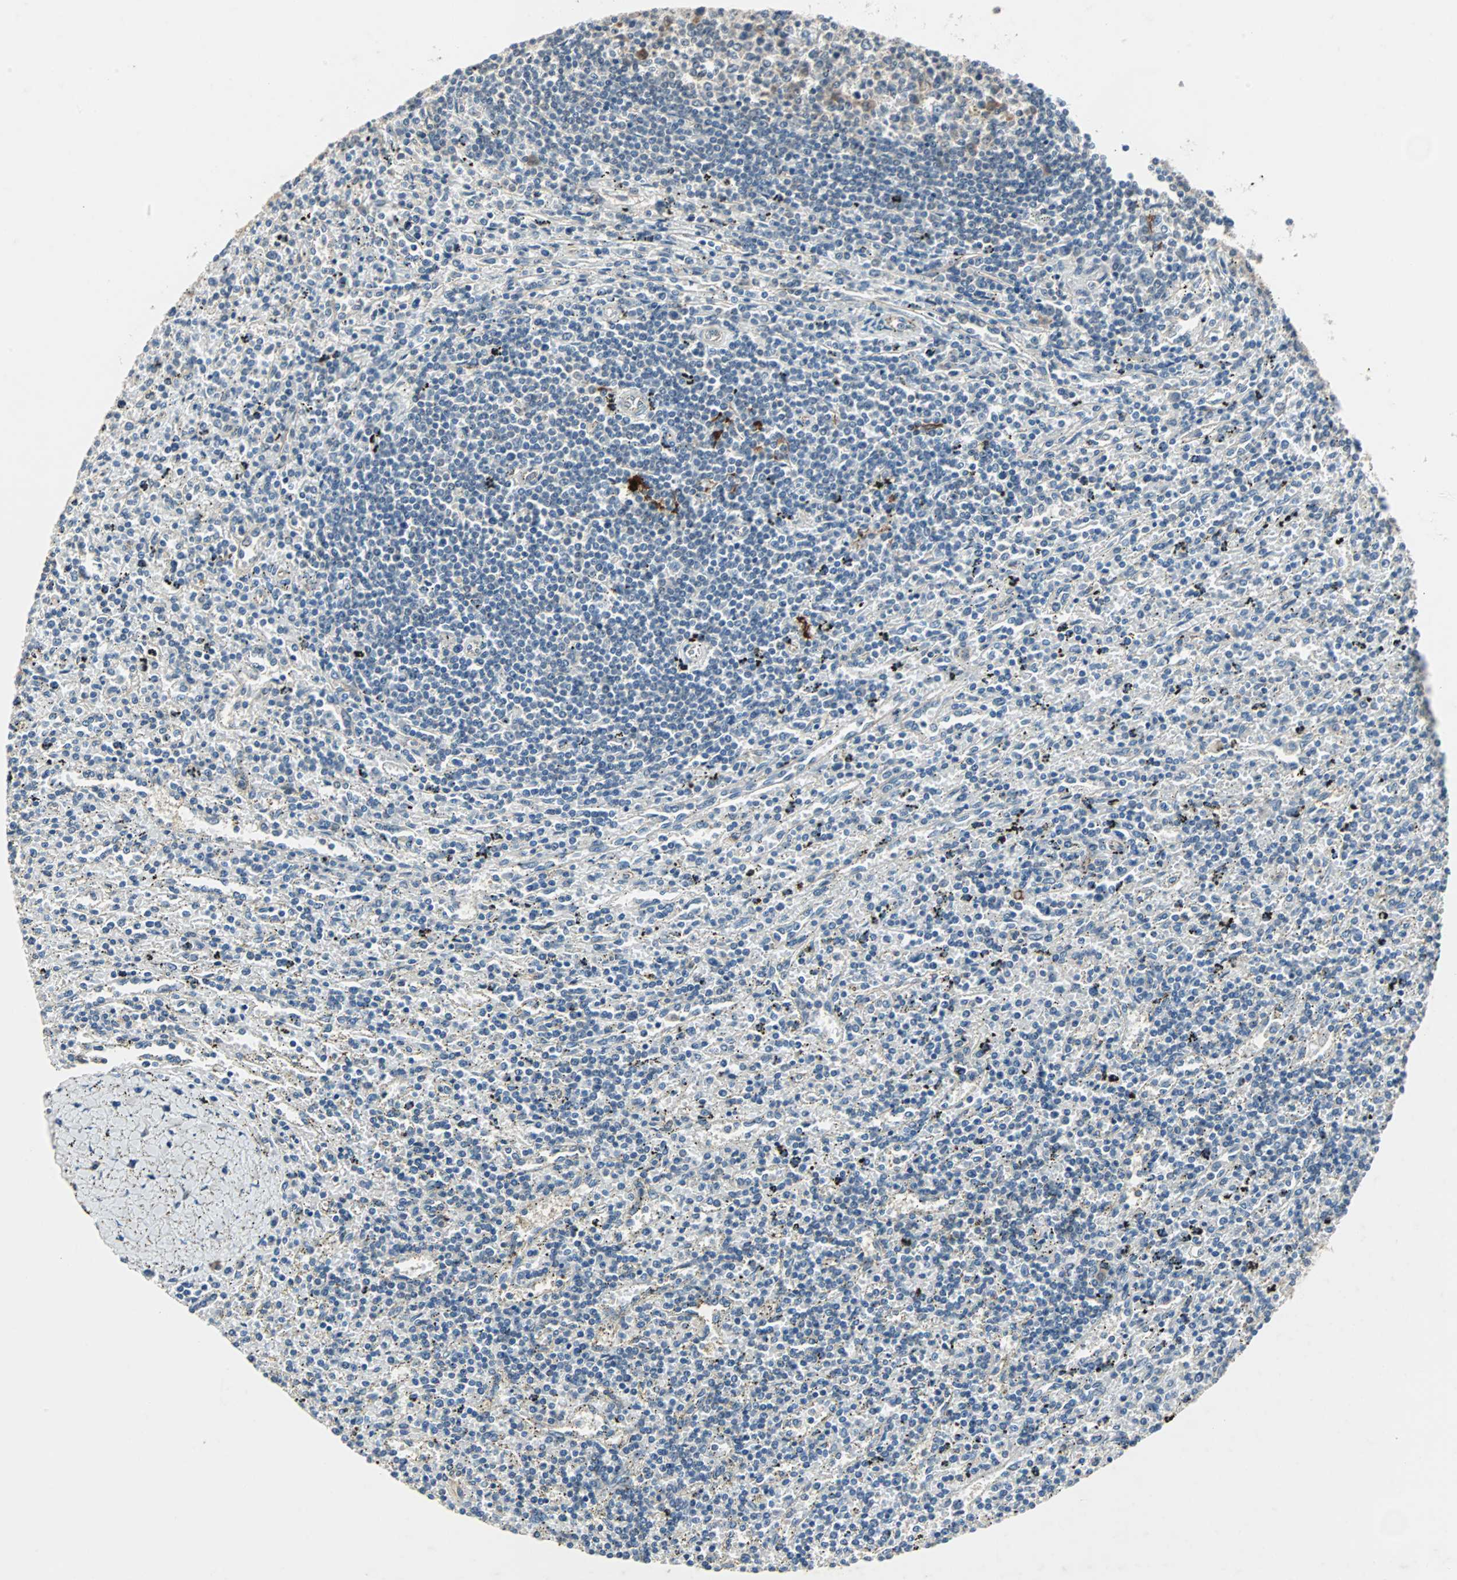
{"staining": {"intensity": "negative", "quantity": "none", "location": "none"}, "tissue": "lymphoma", "cell_type": "Tumor cells", "image_type": "cancer", "snomed": [{"axis": "morphology", "description": "Malignant lymphoma, non-Hodgkin's type, Low grade"}, {"axis": "topography", "description": "Spleen"}], "caption": "Protein analysis of lymphoma demonstrates no significant staining in tumor cells.", "gene": "CMC2", "patient": {"sex": "male", "age": 76}}